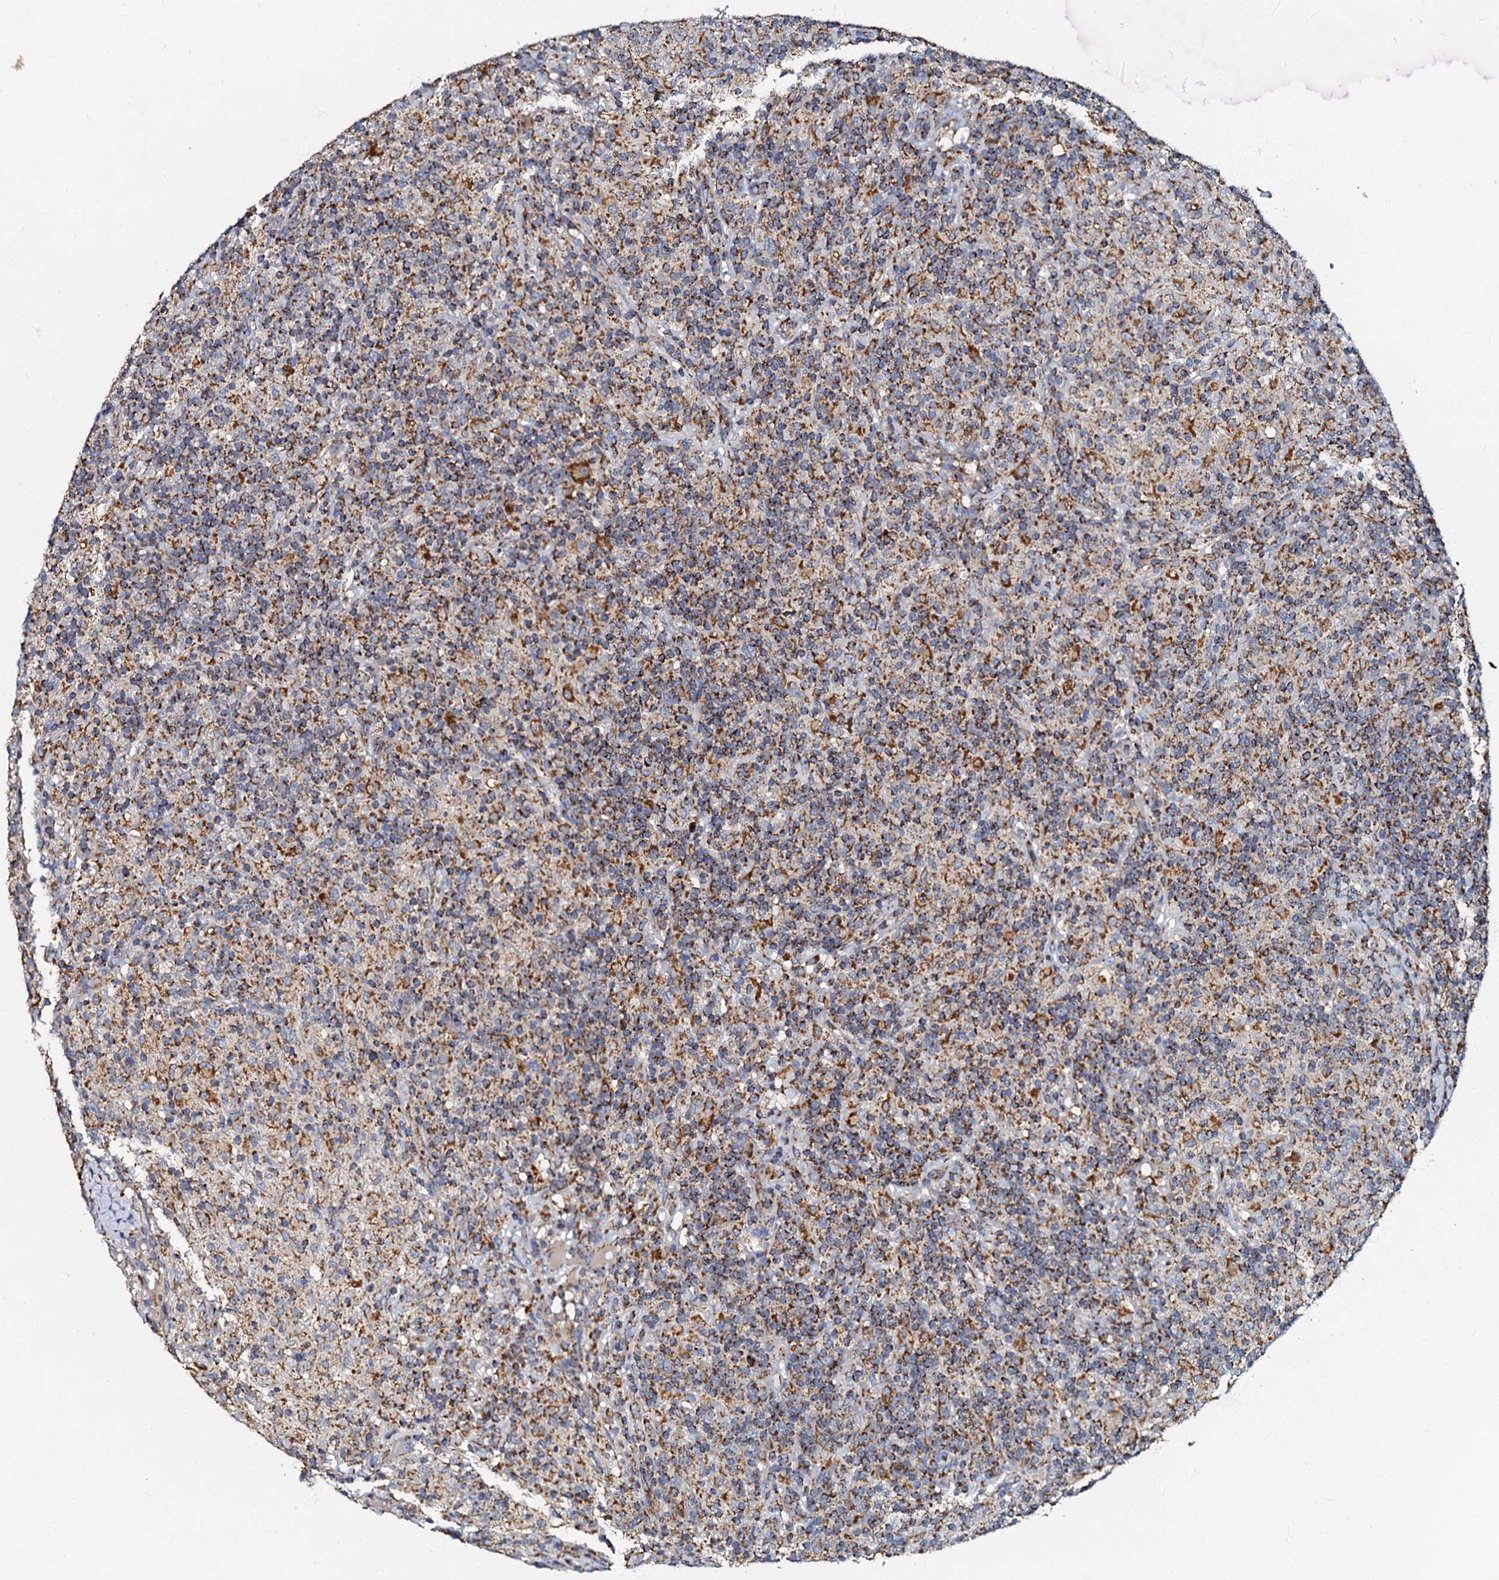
{"staining": {"intensity": "moderate", "quantity": ">75%", "location": "cytoplasmic/membranous"}, "tissue": "lymphoma", "cell_type": "Tumor cells", "image_type": "cancer", "snomed": [{"axis": "morphology", "description": "Hodgkin's disease, NOS"}, {"axis": "topography", "description": "Lymph node"}], "caption": "There is medium levels of moderate cytoplasmic/membranous positivity in tumor cells of Hodgkin's disease, as demonstrated by immunohistochemical staining (brown color).", "gene": "NDUFA12", "patient": {"sex": "male", "age": 70}}